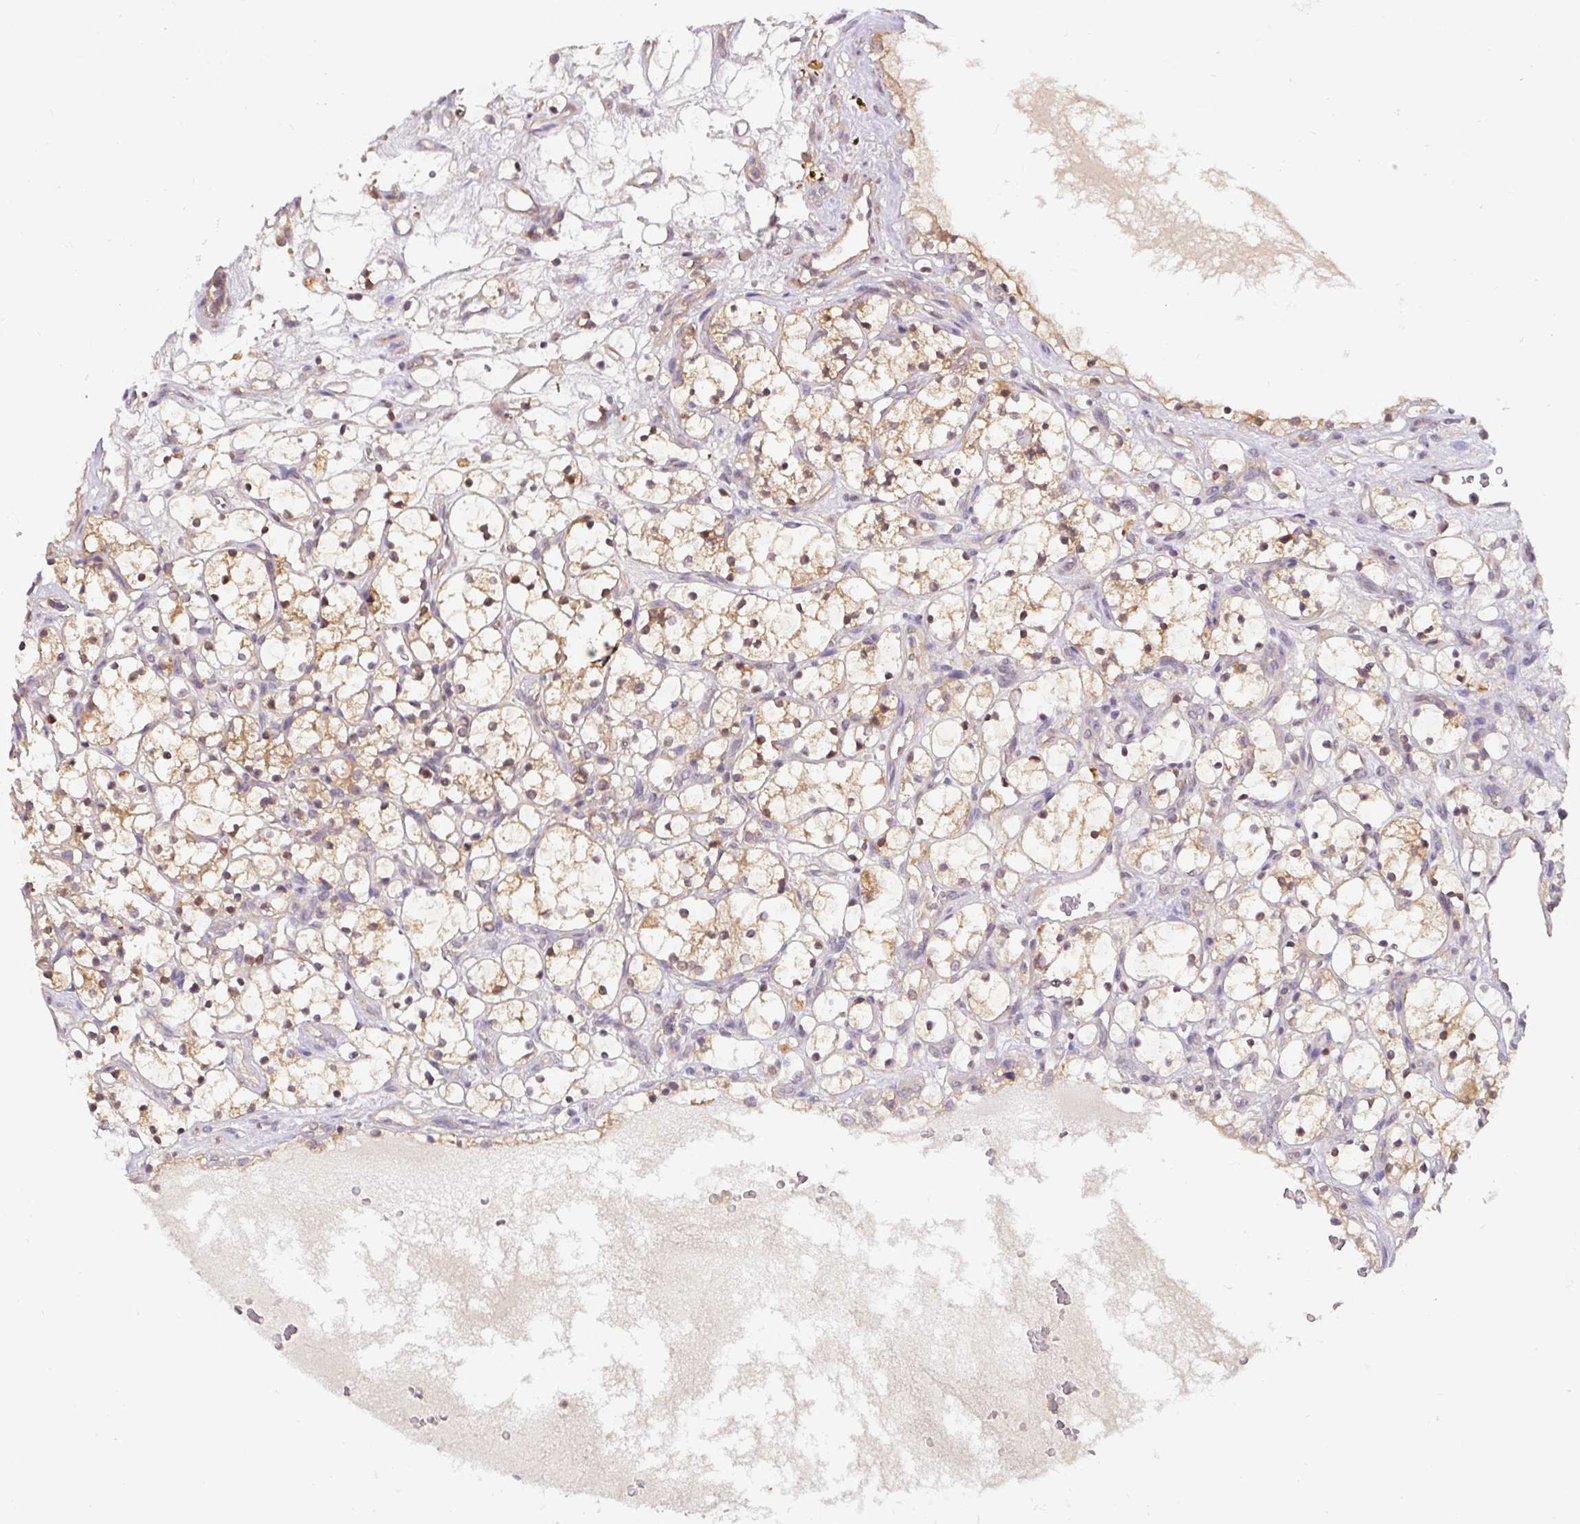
{"staining": {"intensity": "moderate", "quantity": "25%-75%", "location": "cytoplasmic/membranous"}, "tissue": "renal cancer", "cell_type": "Tumor cells", "image_type": "cancer", "snomed": [{"axis": "morphology", "description": "Adenocarcinoma, NOS"}, {"axis": "topography", "description": "Kidney"}], "caption": "A high-resolution image shows immunohistochemistry staining of renal adenocarcinoma, which demonstrates moderate cytoplasmic/membranous staining in about 25%-75% of tumor cells.", "gene": "ST13", "patient": {"sex": "female", "age": 69}}